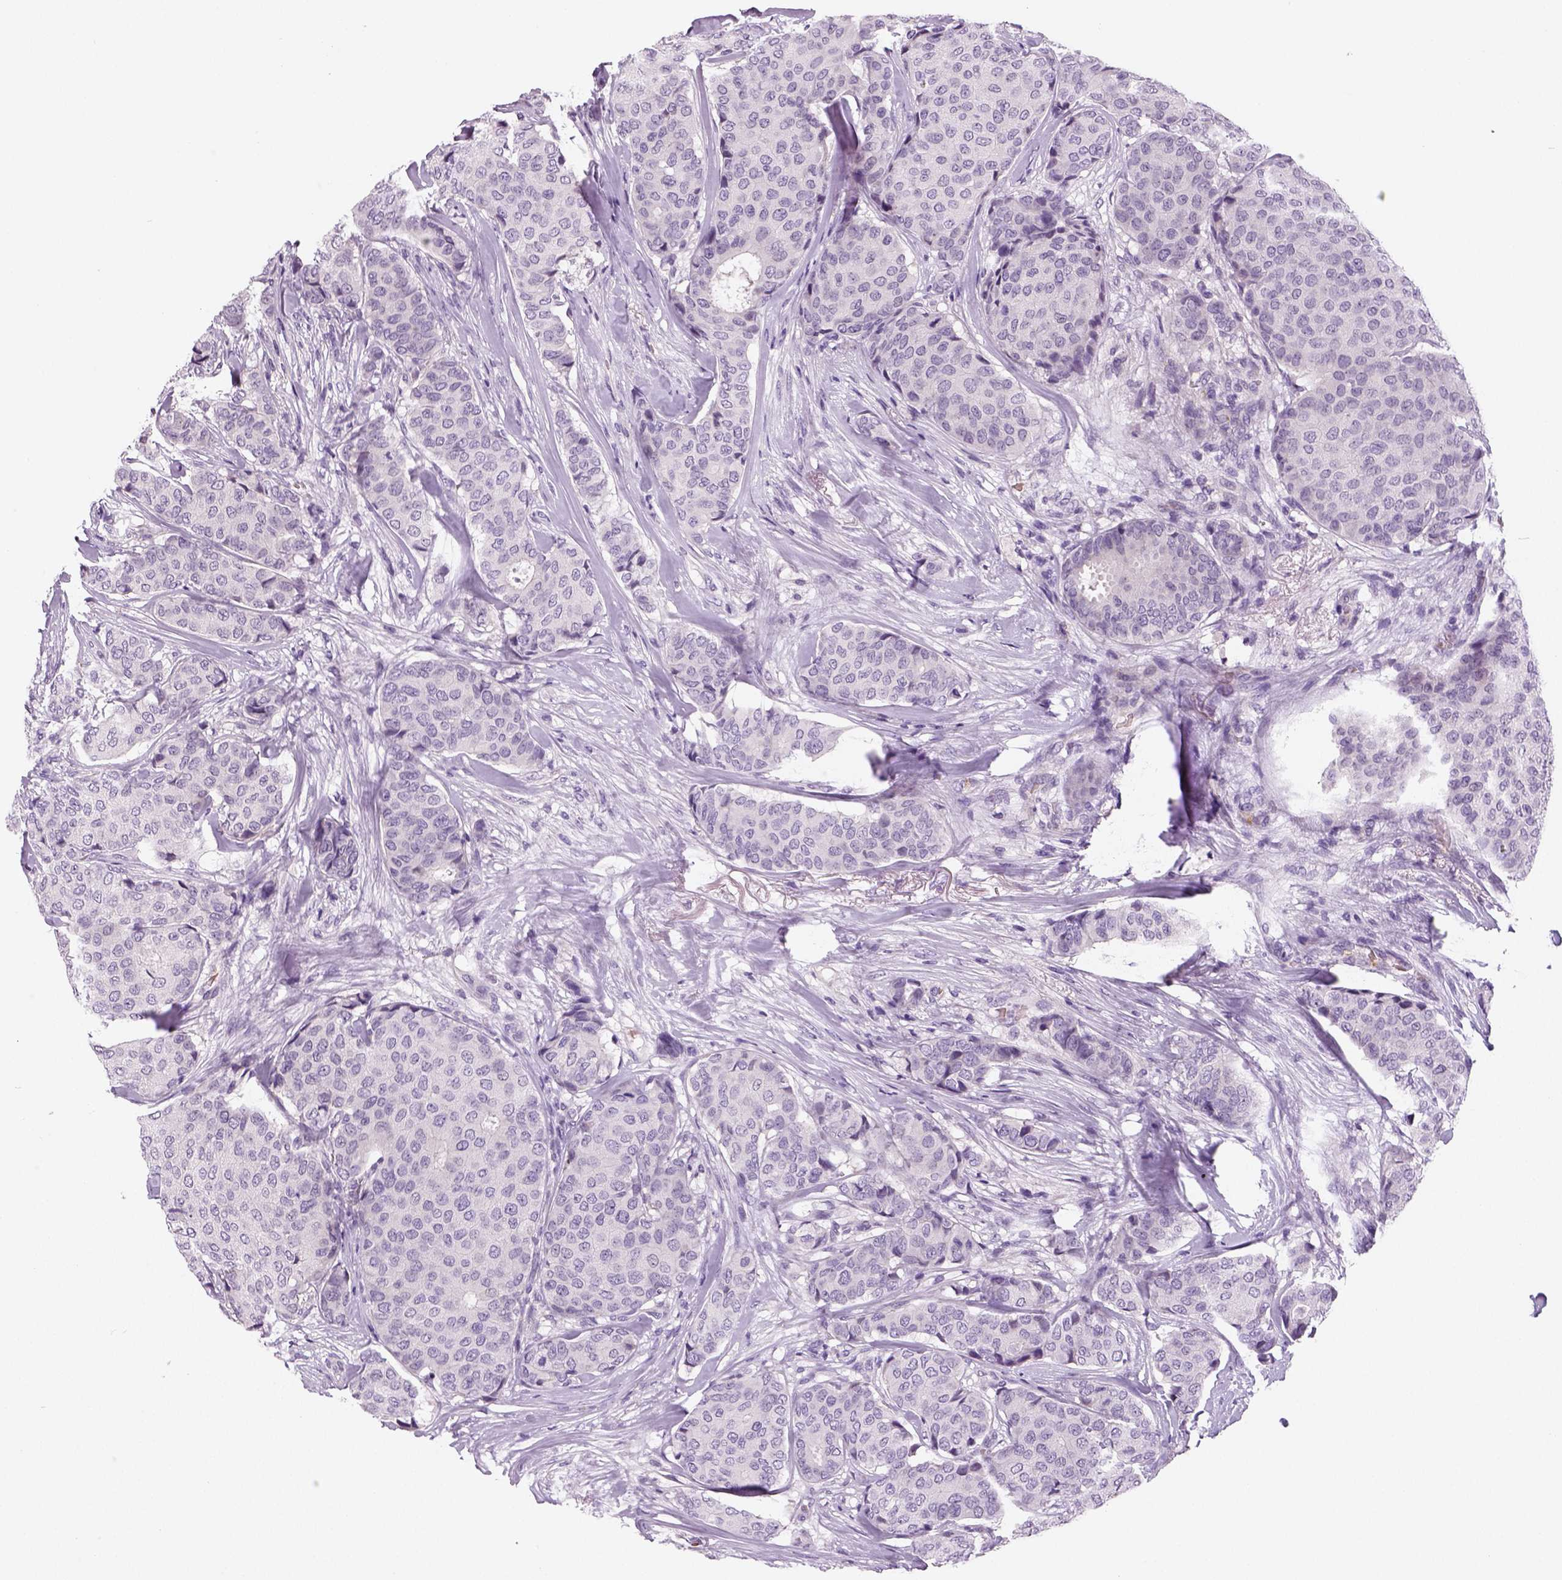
{"staining": {"intensity": "negative", "quantity": "none", "location": "none"}, "tissue": "breast cancer", "cell_type": "Tumor cells", "image_type": "cancer", "snomed": [{"axis": "morphology", "description": "Duct carcinoma"}, {"axis": "topography", "description": "Breast"}], "caption": "An immunohistochemistry (IHC) histopathology image of breast infiltrating ductal carcinoma is shown. There is no staining in tumor cells of breast infiltrating ductal carcinoma.", "gene": "TSPAN7", "patient": {"sex": "female", "age": 75}}